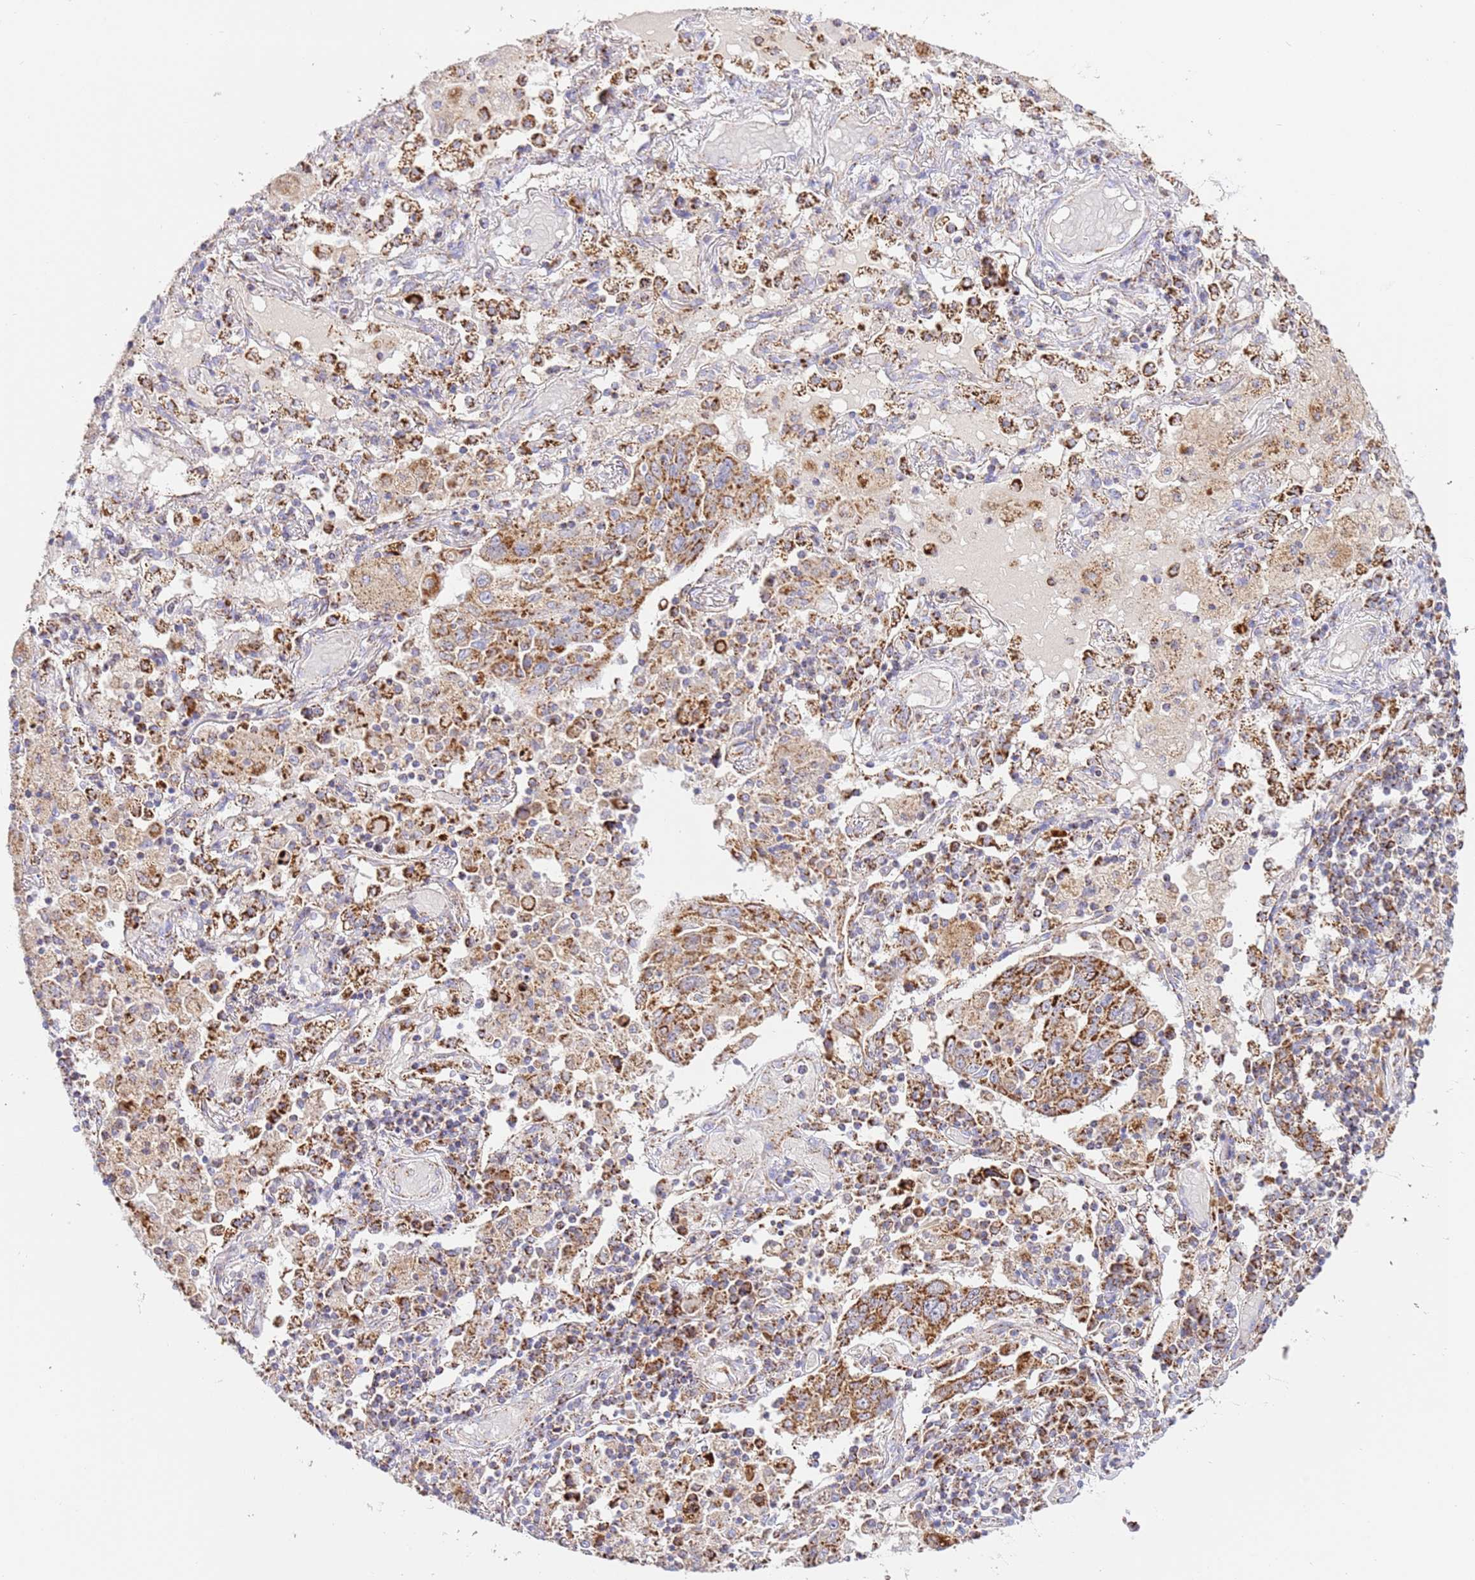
{"staining": {"intensity": "strong", "quantity": ">75%", "location": "cytoplasmic/membranous"}, "tissue": "lung cancer", "cell_type": "Tumor cells", "image_type": "cancer", "snomed": [{"axis": "morphology", "description": "Squamous cell carcinoma, NOS"}, {"axis": "topography", "description": "Lung"}], "caption": "Strong cytoplasmic/membranous protein positivity is identified in approximately >75% of tumor cells in lung cancer (squamous cell carcinoma).", "gene": "ZBTB39", "patient": {"sex": "male", "age": 65}}